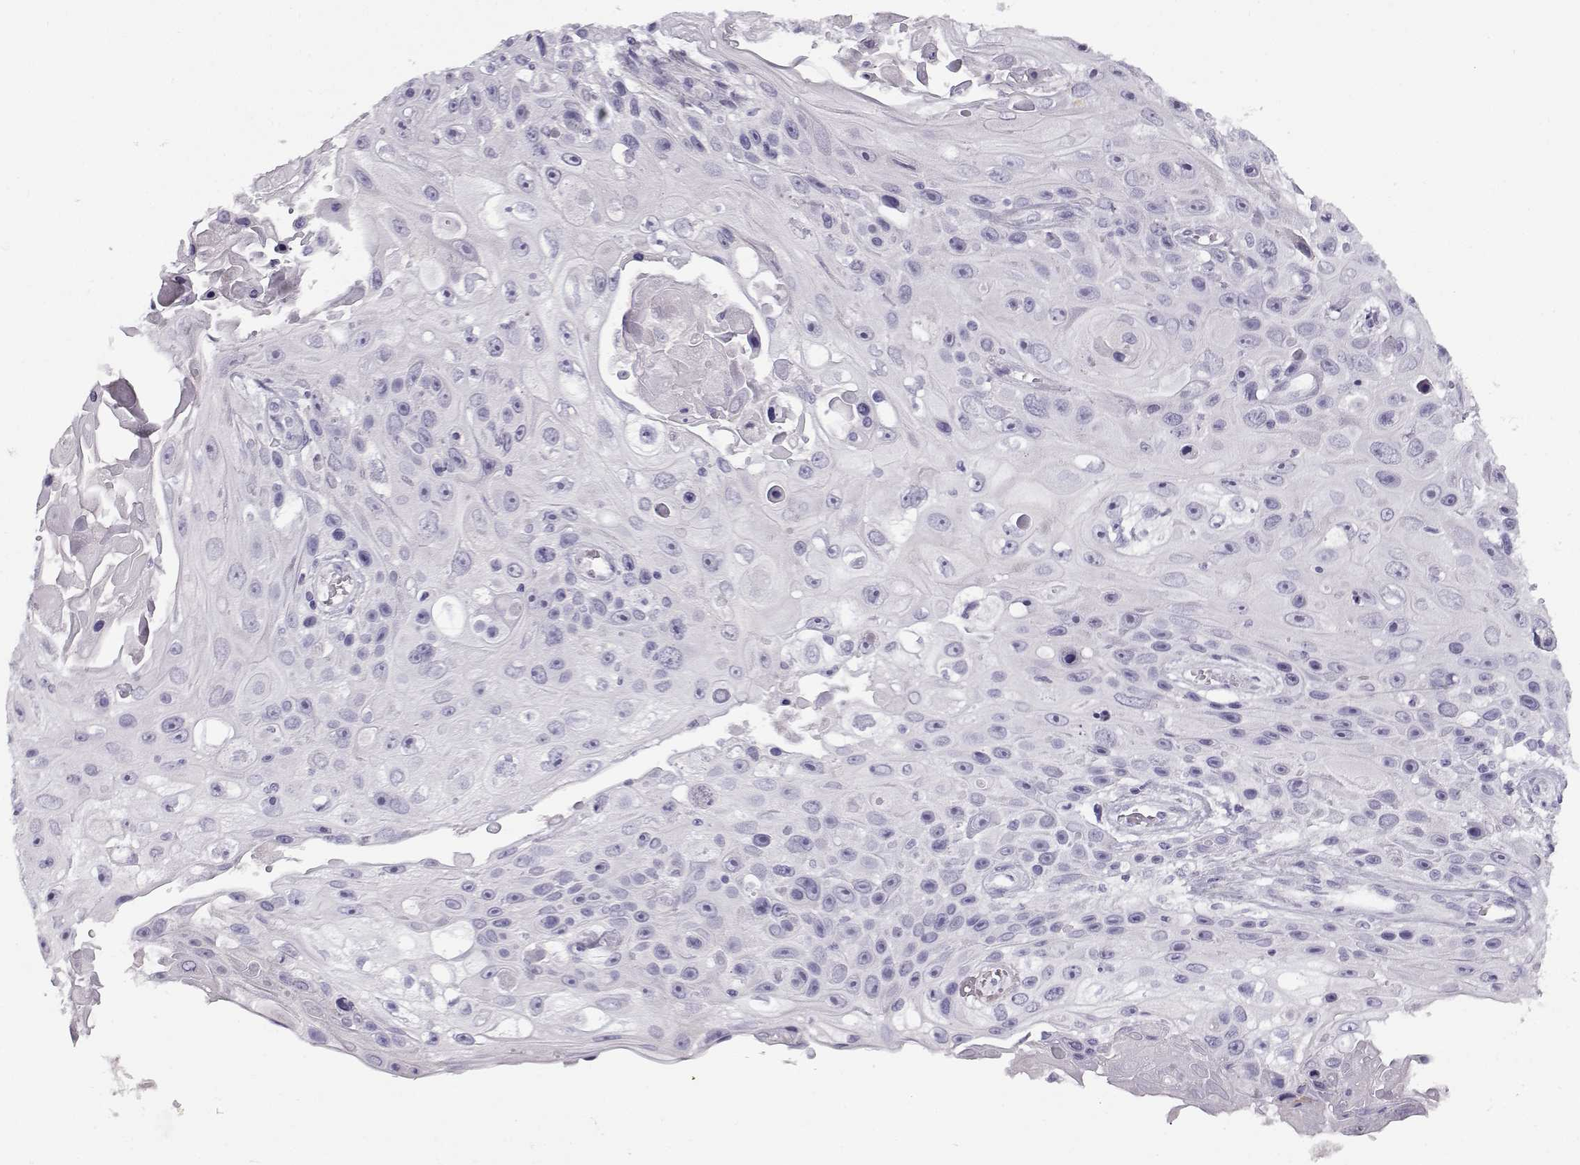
{"staining": {"intensity": "negative", "quantity": "none", "location": "none"}, "tissue": "skin cancer", "cell_type": "Tumor cells", "image_type": "cancer", "snomed": [{"axis": "morphology", "description": "Squamous cell carcinoma, NOS"}, {"axis": "topography", "description": "Skin"}], "caption": "An image of skin cancer stained for a protein shows no brown staining in tumor cells. (IHC, brightfield microscopy, high magnification).", "gene": "GTSF1L", "patient": {"sex": "male", "age": 82}}